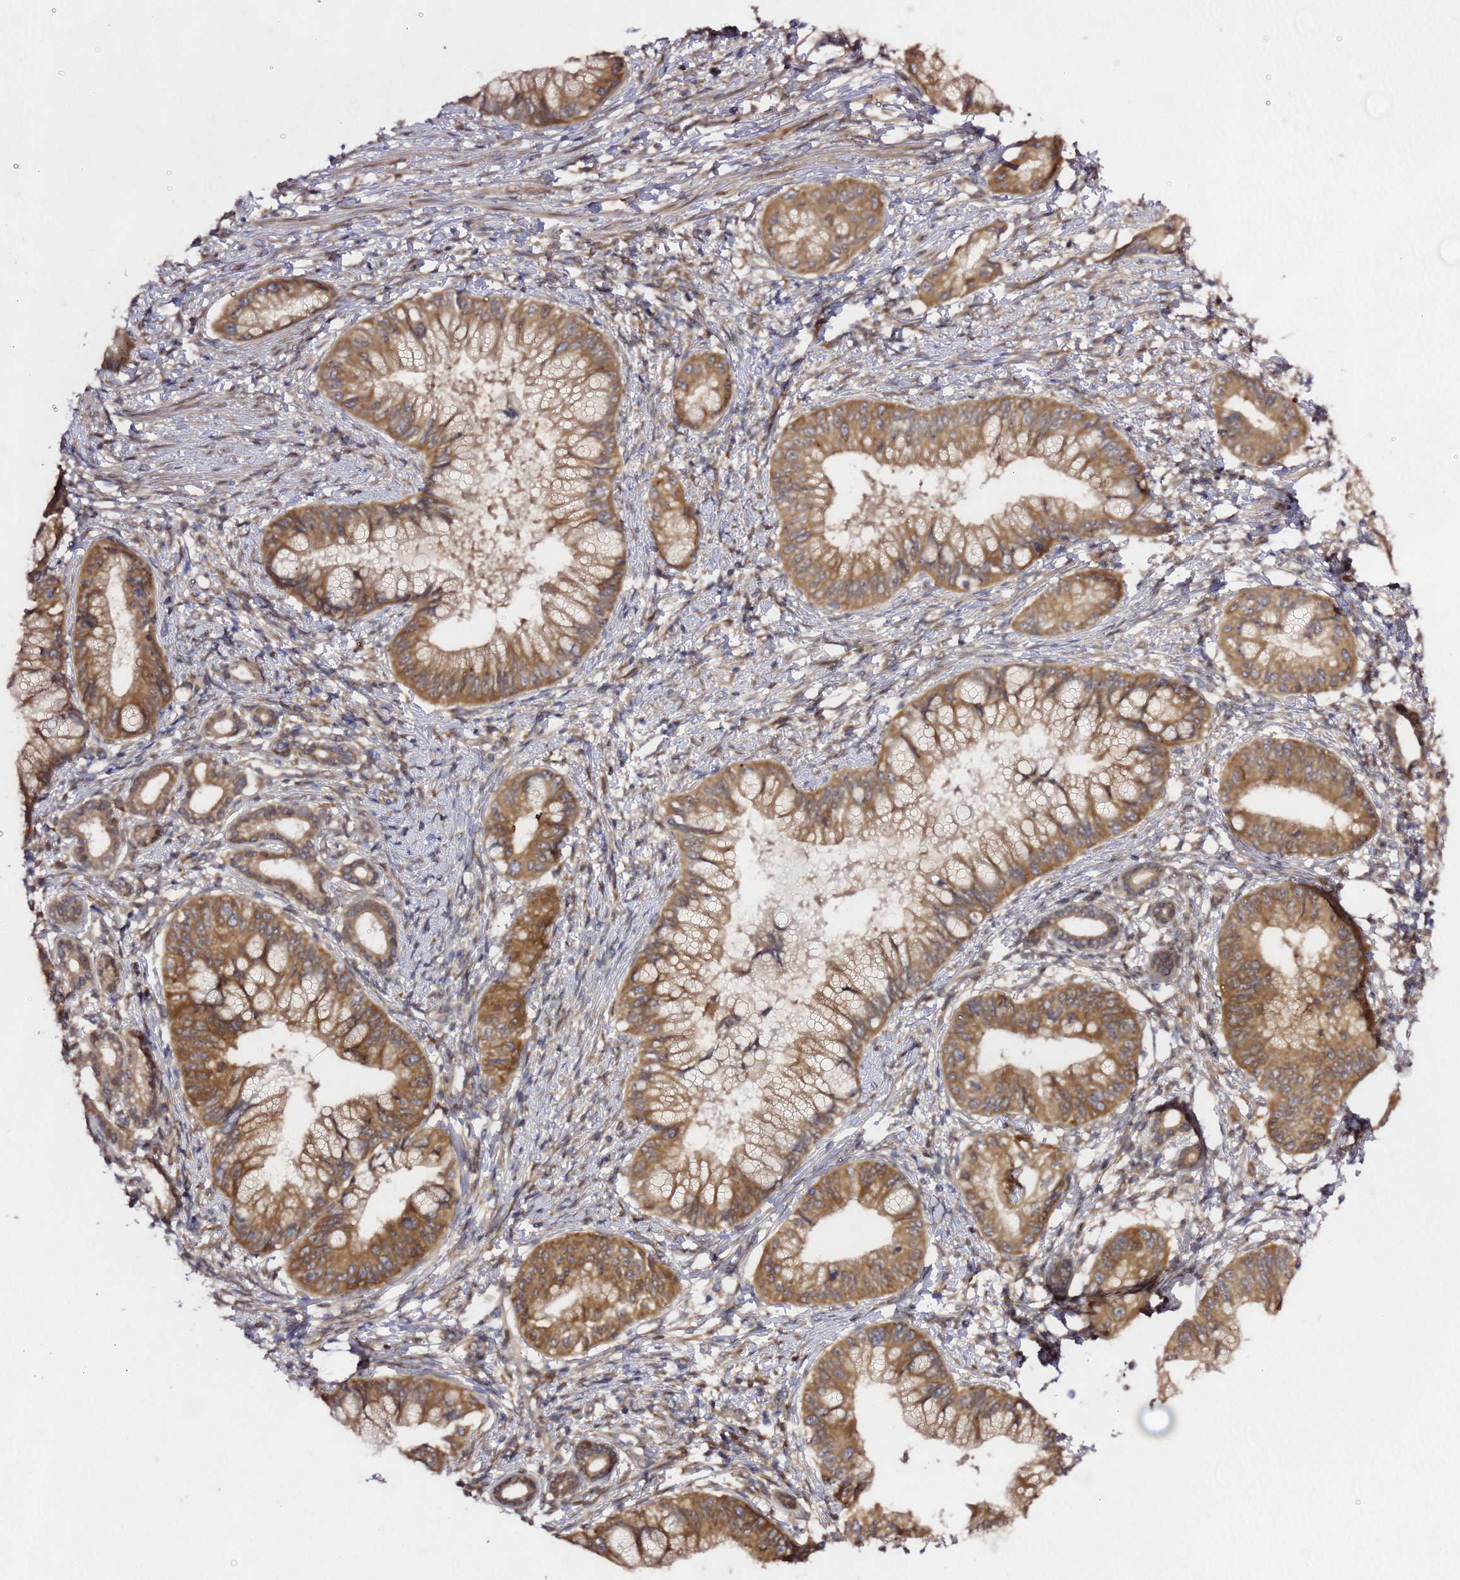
{"staining": {"intensity": "moderate", "quantity": ">75%", "location": "cytoplasmic/membranous"}, "tissue": "pancreatic cancer", "cell_type": "Tumor cells", "image_type": "cancer", "snomed": [{"axis": "morphology", "description": "Adenocarcinoma, NOS"}, {"axis": "topography", "description": "Pancreas"}], "caption": "Immunohistochemistry of human adenocarcinoma (pancreatic) exhibits medium levels of moderate cytoplasmic/membranous expression in approximately >75% of tumor cells.", "gene": "PRKAB2", "patient": {"sex": "male", "age": 48}}